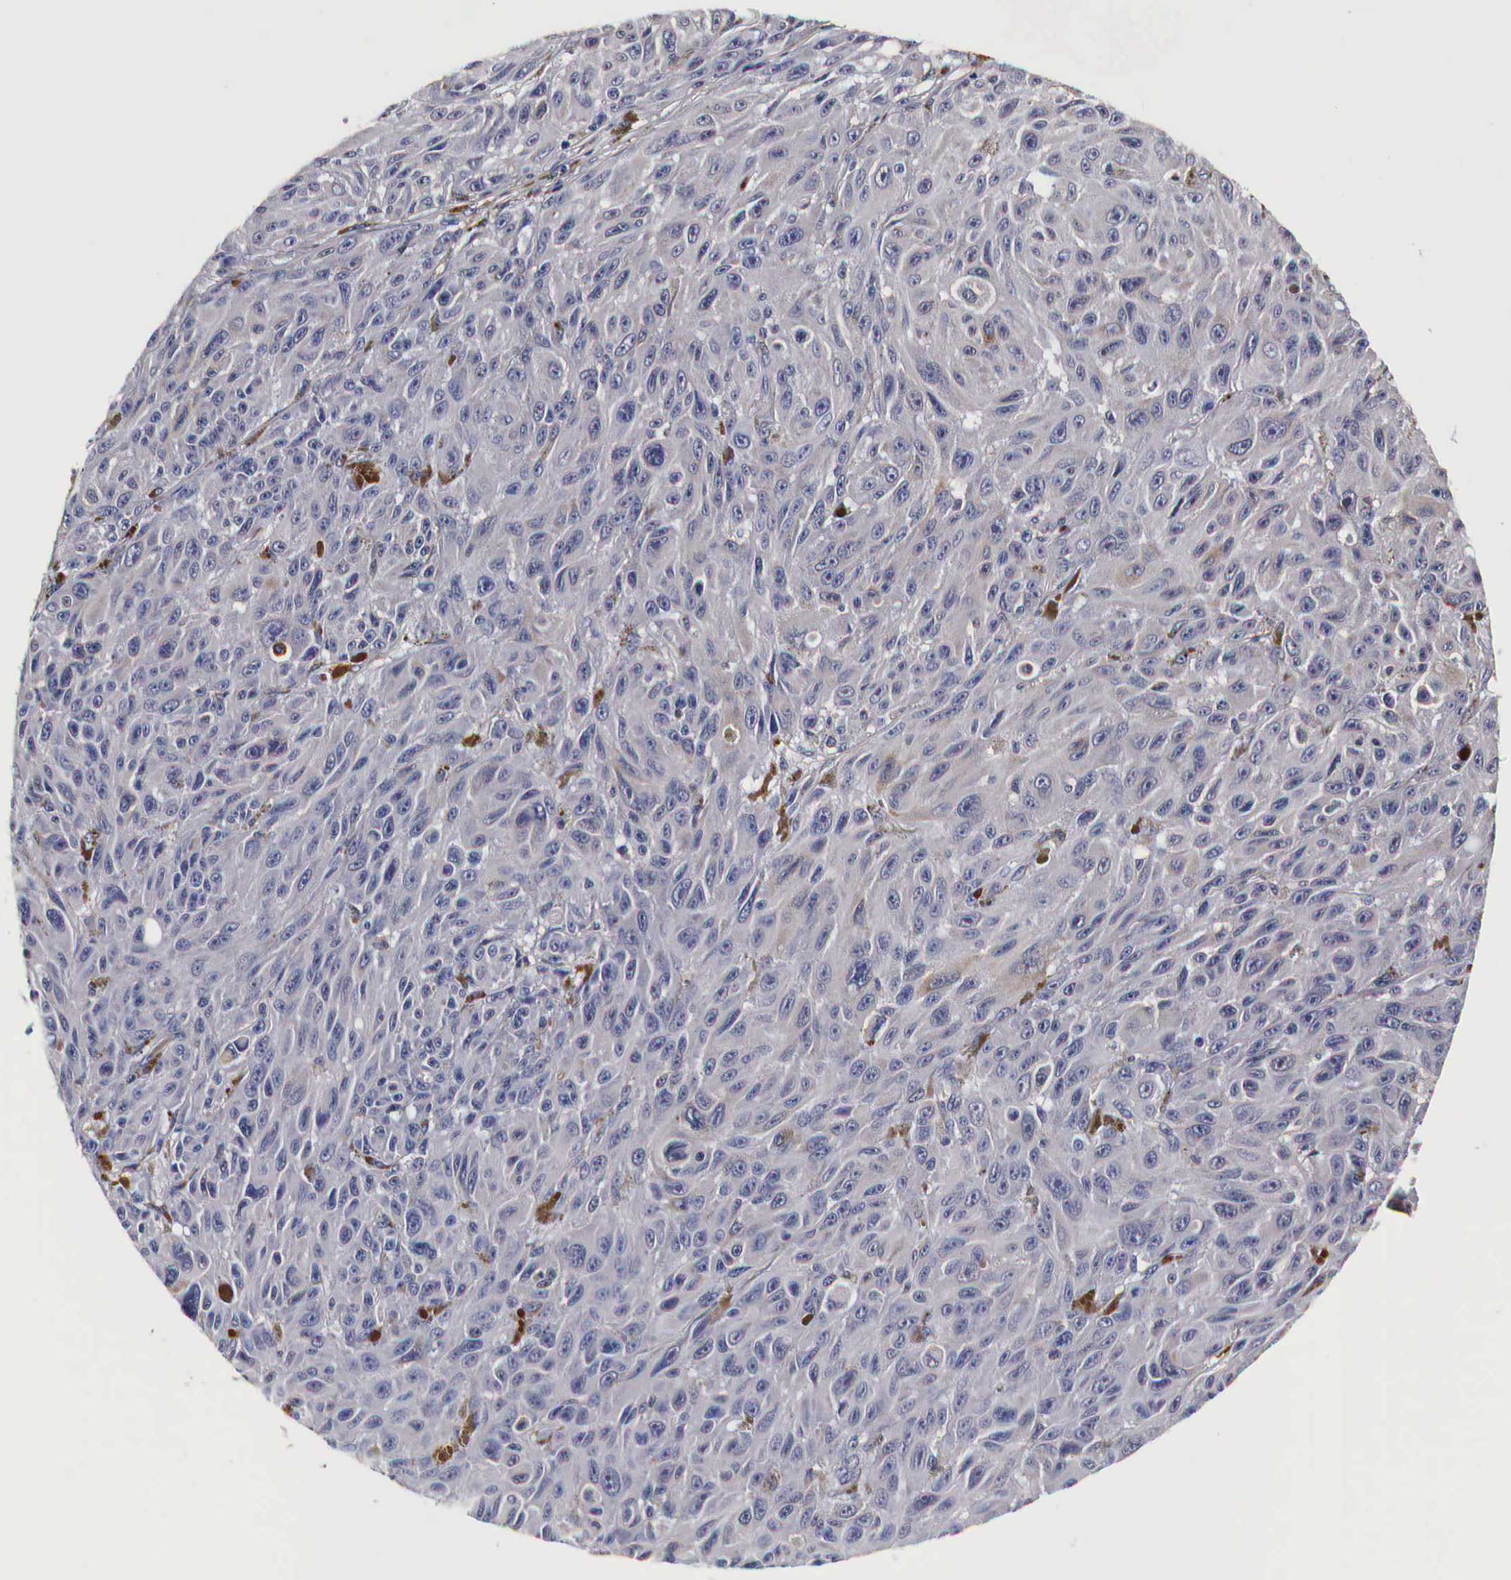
{"staining": {"intensity": "moderate", "quantity": "25%-75%", "location": "cytoplasmic/membranous"}, "tissue": "melanoma", "cell_type": "Tumor cells", "image_type": "cancer", "snomed": [{"axis": "morphology", "description": "Malignant melanoma, NOS"}, {"axis": "topography", "description": "Skin"}], "caption": "DAB immunohistochemical staining of human melanoma demonstrates moderate cytoplasmic/membranous protein staining in approximately 25%-75% of tumor cells.", "gene": "CKAP4", "patient": {"sex": "male", "age": 70}}